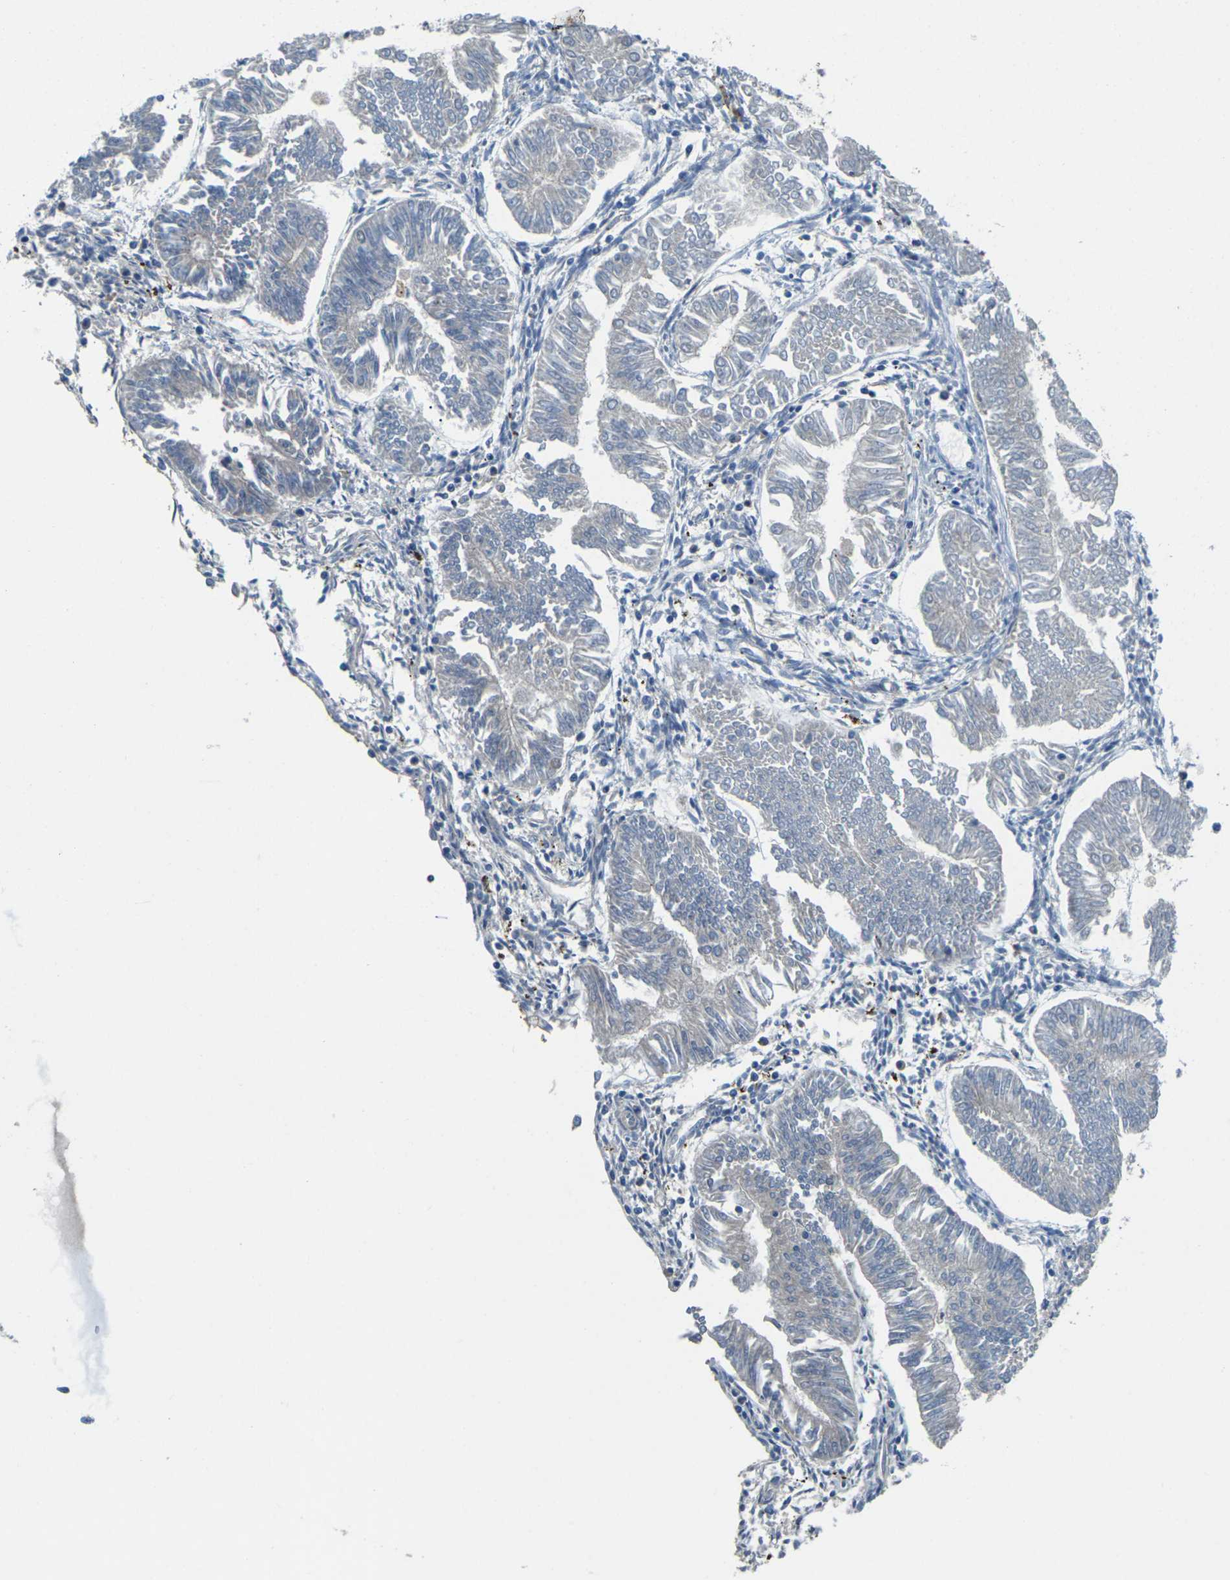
{"staining": {"intensity": "negative", "quantity": "none", "location": "none"}, "tissue": "endometrial cancer", "cell_type": "Tumor cells", "image_type": "cancer", "snomed": [{"axis": "morphology", "description": "Adenocarcinoma, NOS"}, {"axis": "topography", "description": "Endometrium"}], "caption": "High magnification brightfield microscopy of endometrial adenocarcinoma stained with DAB (brown) and counterstained with hematoxylin (blue): tumor cells show no significant expression.", "gene": "SLC31A2", "patient": {"sex": "female", "age": 53}}